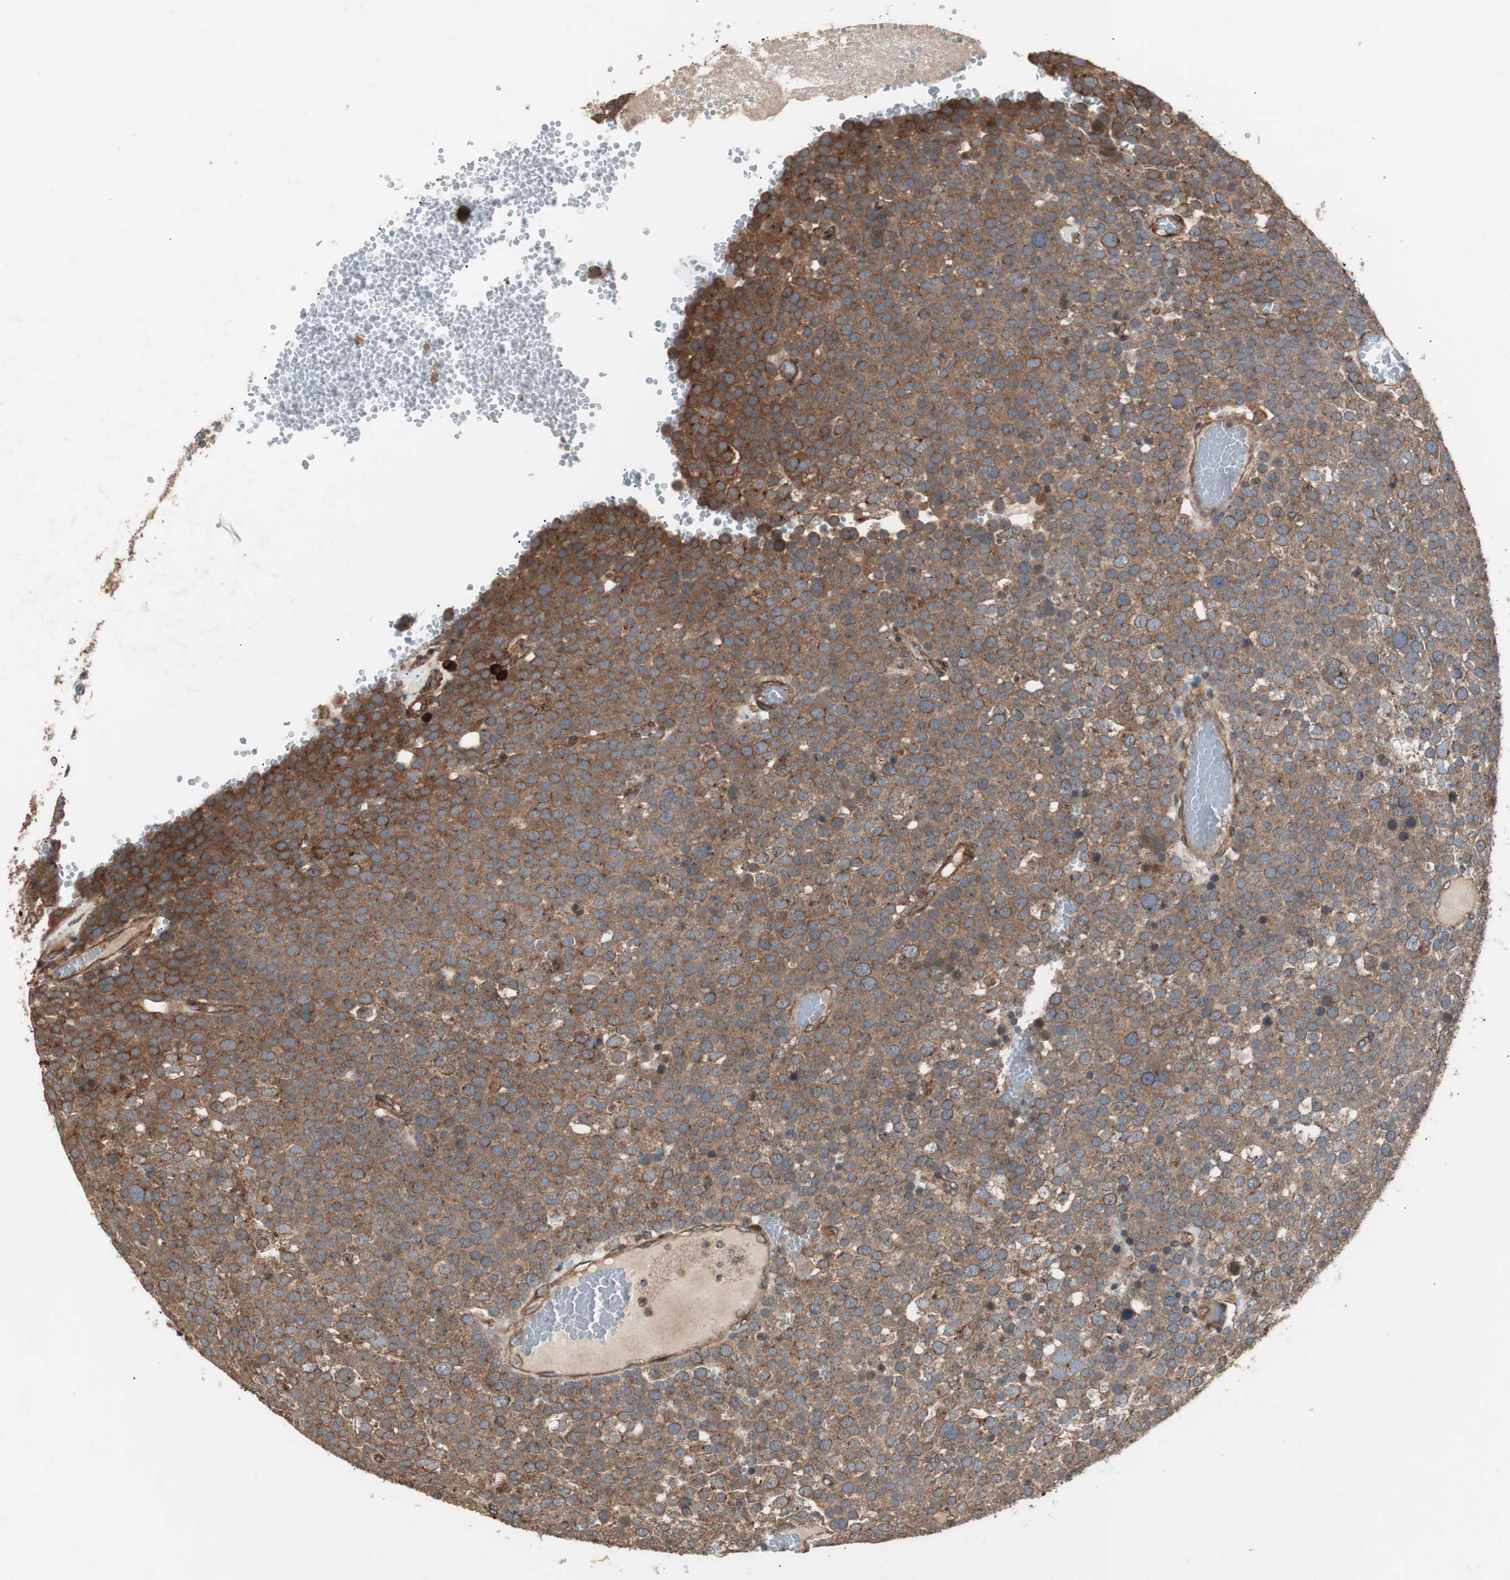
{"staining": {"intensity": "moderate", "quantity": ">75%", "location": "cytoplasmic/membranous"}, "tissue": "testis cancer", "cell_type": "Tumor cells", "image_type": "cancer", "snomed": [{"axis": "morphology", "description": "Seminoma, NOS"}, {"axis": "topography", "description": "Testis"}], "caption": "Testis cancer (seminoma) stained with a brown dye reveals moderate cytoplasmic/membranous positive positivity in about >75% of tumor cells.", "gene": "LZTS1", "patient": {"sex": "male", "age": 71}}